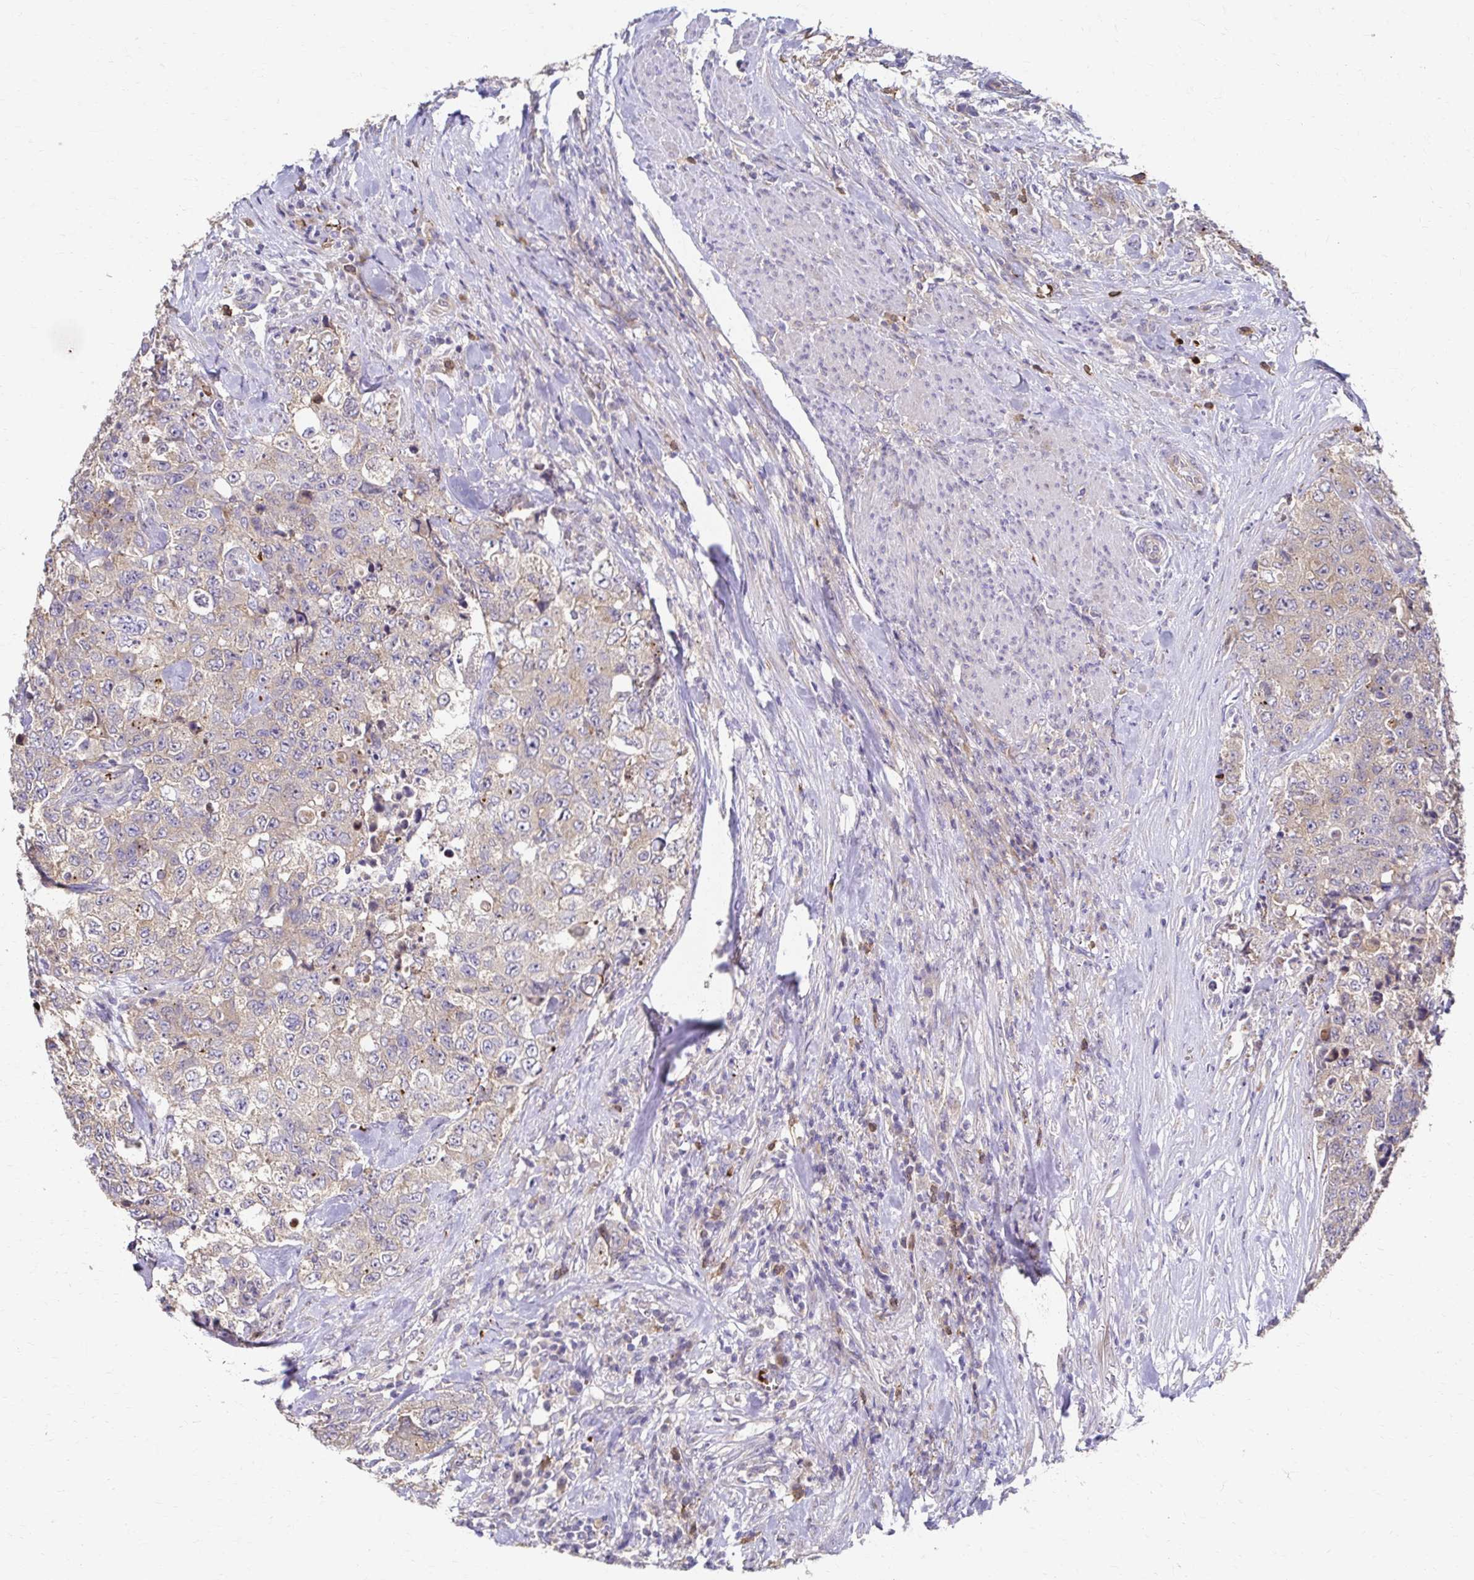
{"staining": {"intensity": "weak", "quantity": "25%-75%", "location": "cytoplasmic/membranous"}, "tissue": "urothelial cancer", "cell_type": "Tumor cells", "image_type": "cancer", "snomed": [{"axis": "morphology", "description": "Urothelial carcinoma, High grade"}, {"axis": "topography", "description": "Urinary bladder"}], "caption": "Urothelial cancer stained with a brown dye displays weak cytoplasmic/membranous positive positivity in approximately 25%-75% of tumor cells.", "gene": "SKA2", "patient": {"sex": "female", "age": 78}}